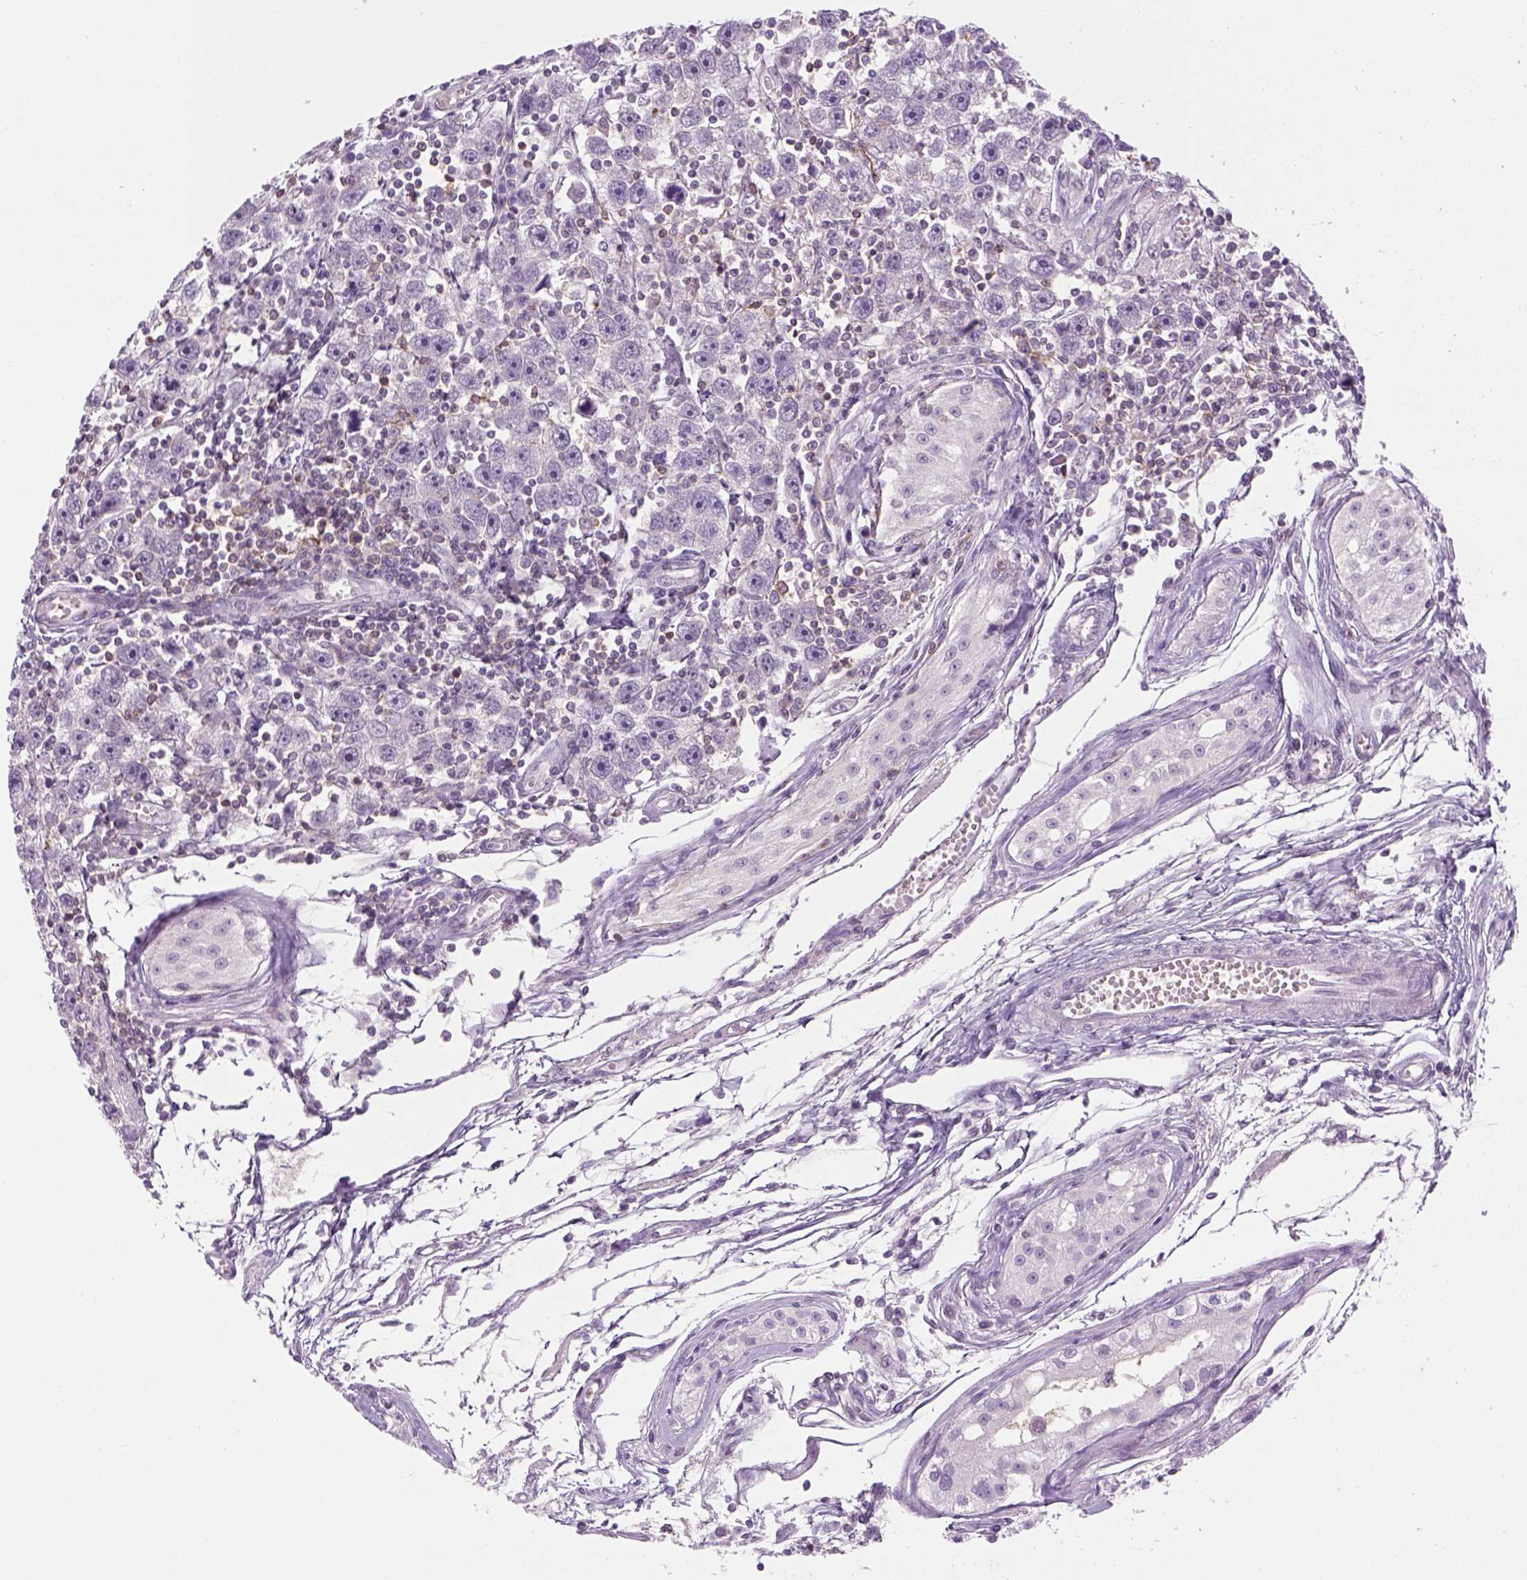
{"staining": {"intensity": "negative", "quantity": "none", "location": "none"}, "tissue": "testis cancer", "cell_type": "Tumor cells", "image_type": "cancer", "snomed": [{"axis": "morphology", "description": "Seminoma, NOS"}, {"axis": "topography", "description": "Testis"}], "caption": "A high-resolution micrograph shows immunohistochemistry staining of testis cancer, which displays no significant staining in tumor cells. The staining is performed using DAB (3,3'-diaminobenzidine) brown chromogen with nuclei counter-stained in using hematoxylin.", "gene": "GOT1", "patient": {"sex": "male", "age": 30}}